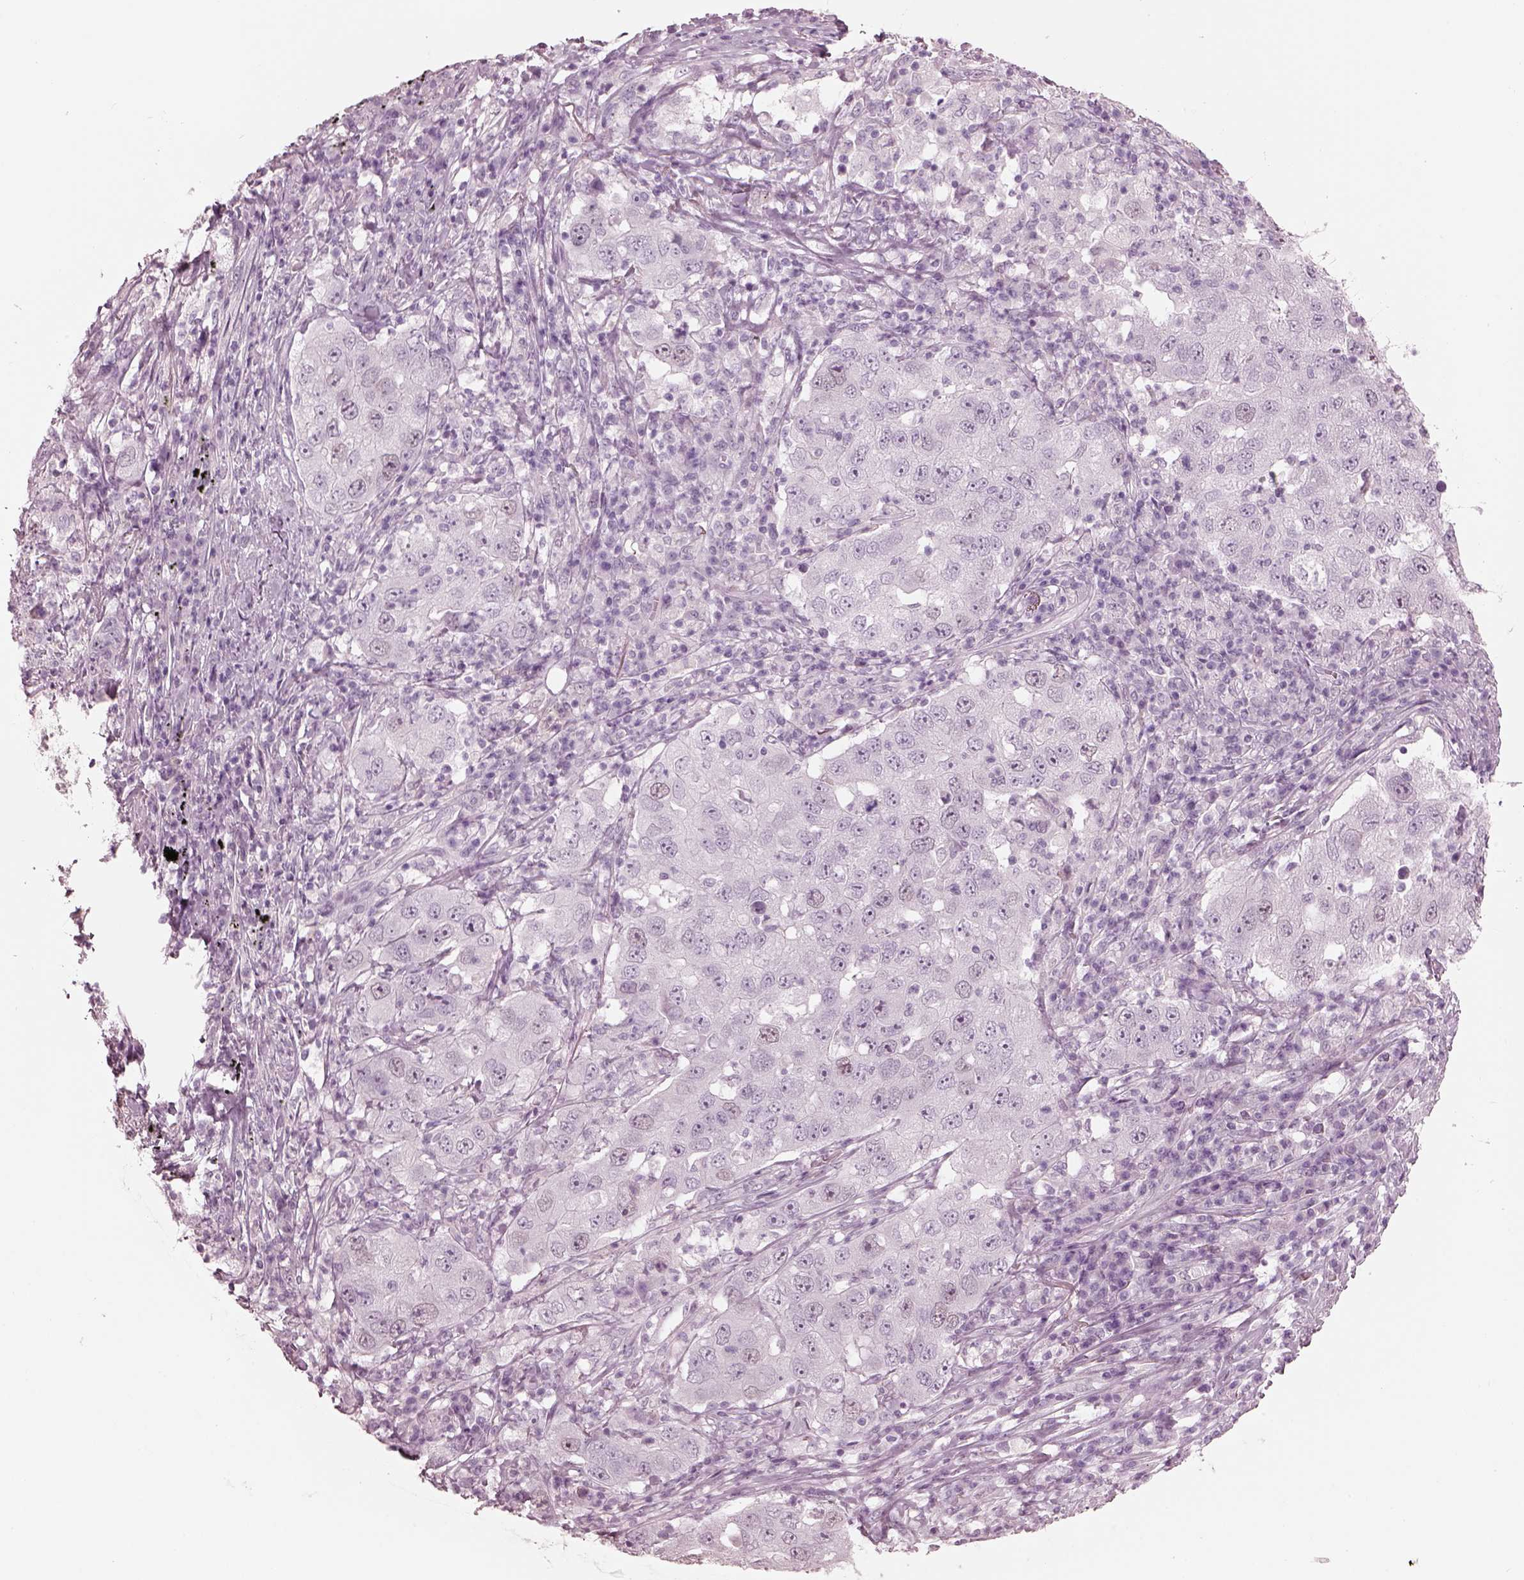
{"staining": {"intensity": "negative", "quantity": "none", "location": "none"}, "tissue": "lung cancer", "cell_type": "Tumor cells", "image_type": "cancer", "snomed": [{"axis": "morphology", "description": "Adenocarcinoma, NOS"}, {"axis": "topography", "description": "Lung"}], "caption": "Protein analysis of lung adenocarcinoma displays no significant expression in tumor cells.", "gene": "KRTAP24-1", "patient": {"sex": "male", "age": 73}}